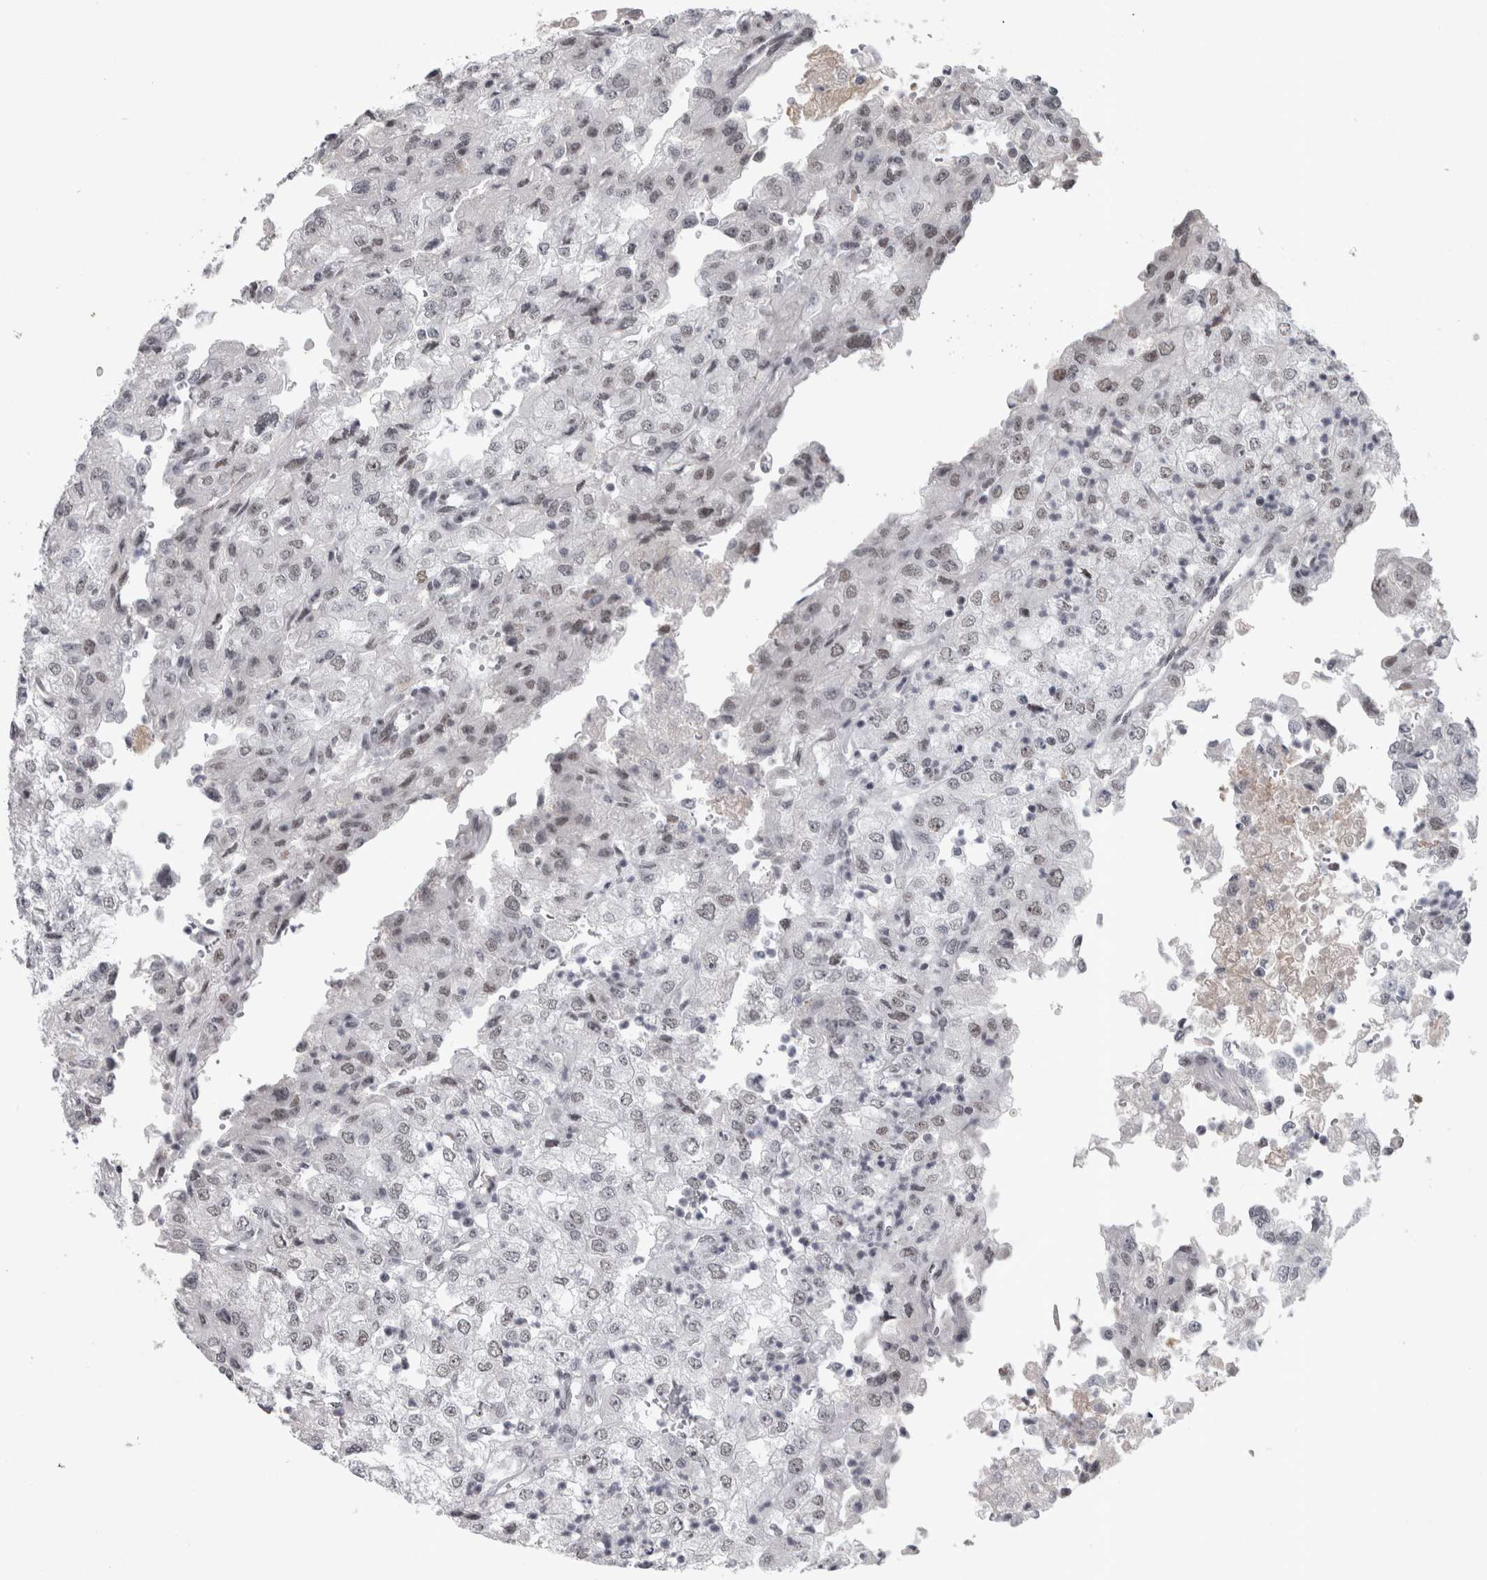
{"staining": {"intensity": "weak", "quantity": "<25%", "location": "nuclear"}, "tissue": "renal cancer", "cell_type": "Tumor cells", "image_type": "cancer", "snomed": [{"axis": "morphology", "description": "Adenocarcinoma, NOS"}, {"axis": "topography", "description": "Kidney"}], "caption": "DAB immunohistochemical staining of renal adenocarcinoma demonstrates no significant staining in tumor cells.", "gene": "ARID4B", "patient": {"sex": "female", "age": 54}}